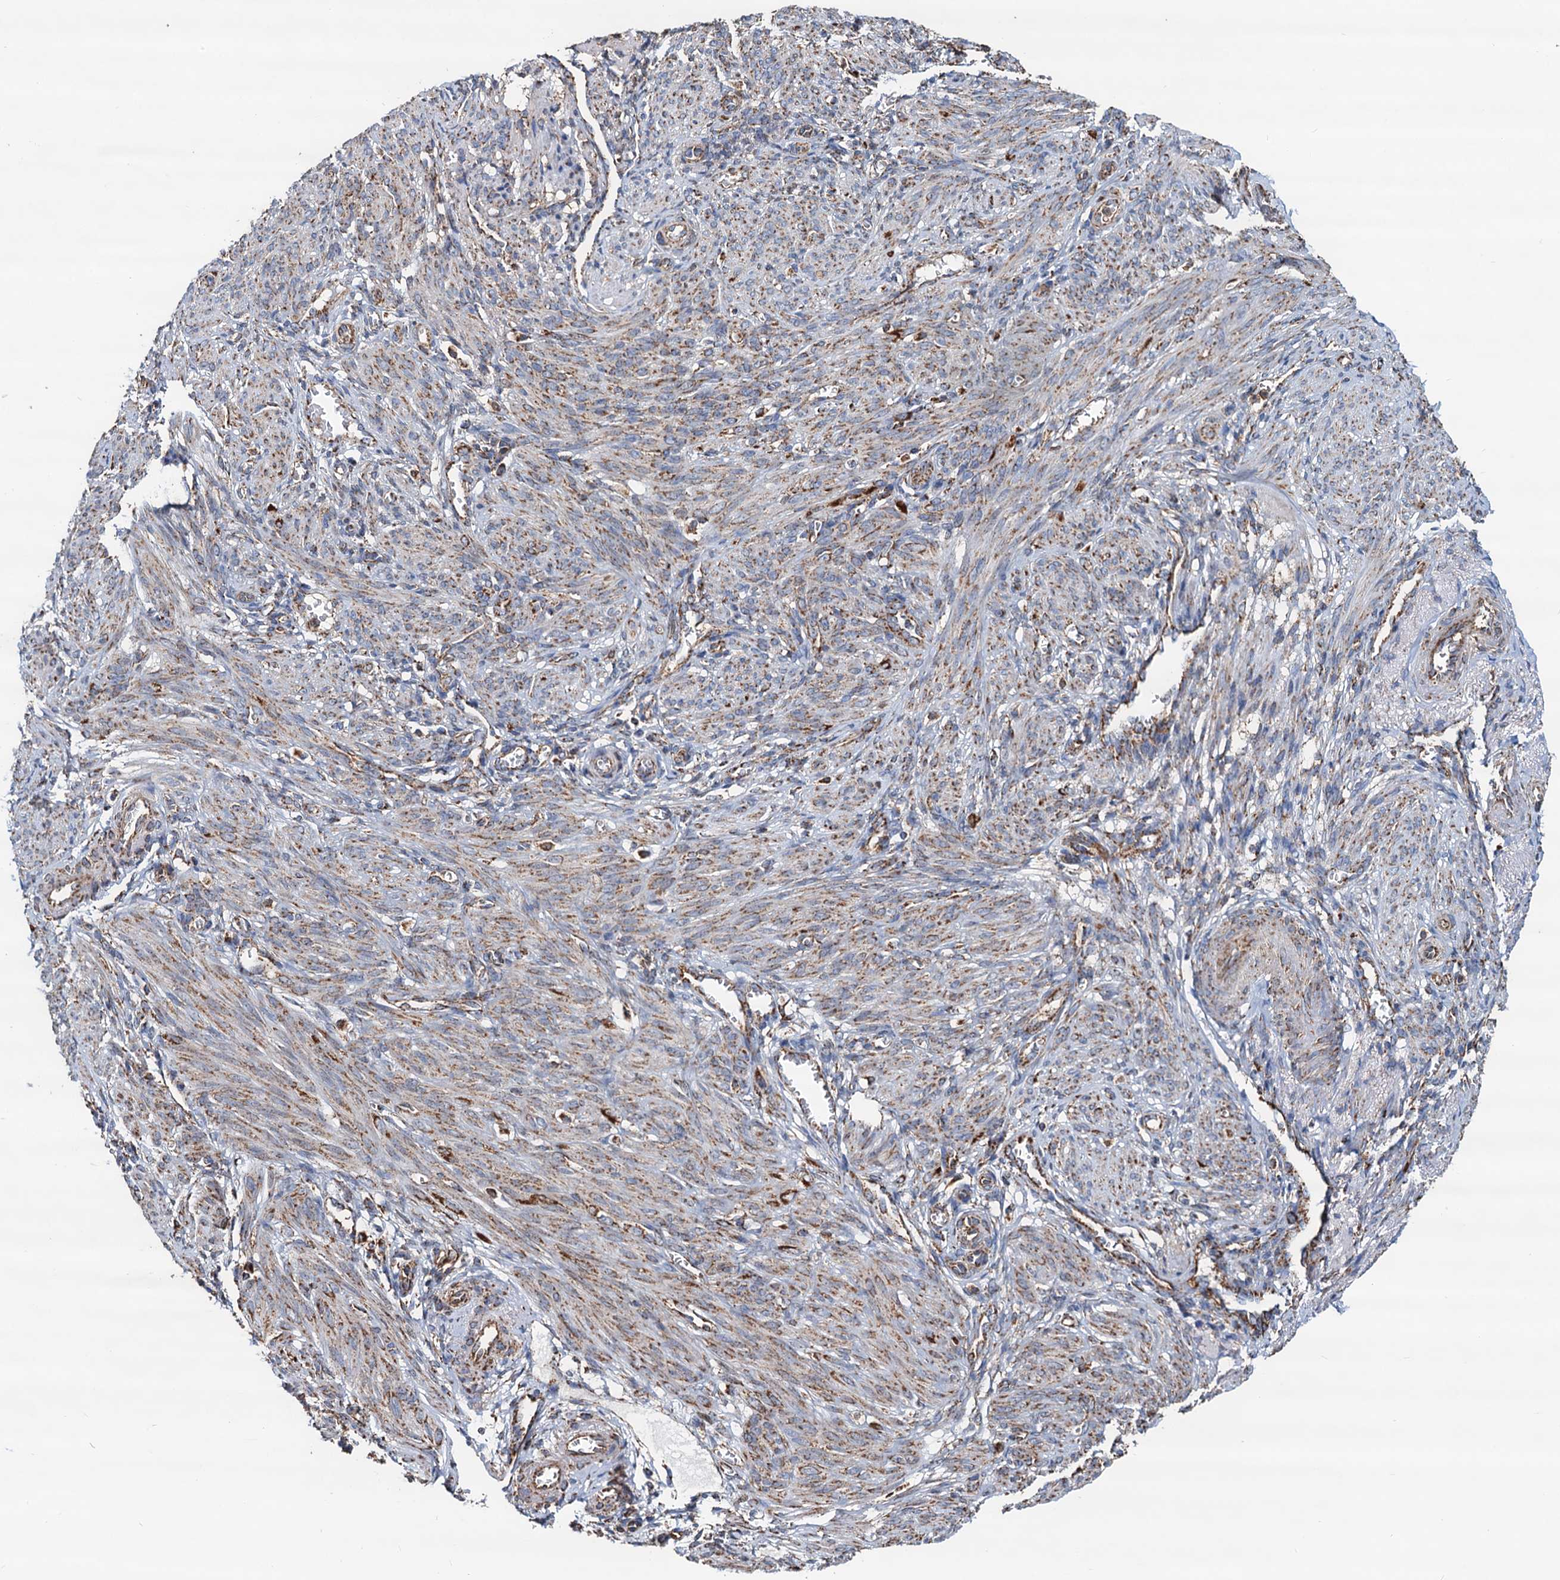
{"staining": {"intensity": "moderate", "quantity": "25%-75%", "location": "cytoplasmic/membranous"}, "tissue": "smooth muscle", "cell_type": "Smooth muscle cells", "image_type": "normal", "snomed": [{"axis": "morphology", "description": "Normal tissue, NOS"}, {"axis": "topography", "description": "Smooth muscle"}], "caption": "Smooth muscle stained with DAB (3,3'-diaminobenzidine) IHC shows medium levels of moderate cytoplasmic/membranous expression in about 25%-75% of smooth muscle cells.", "gene": "AAGAB", "patient": {"sex": "female", "age": 39}}